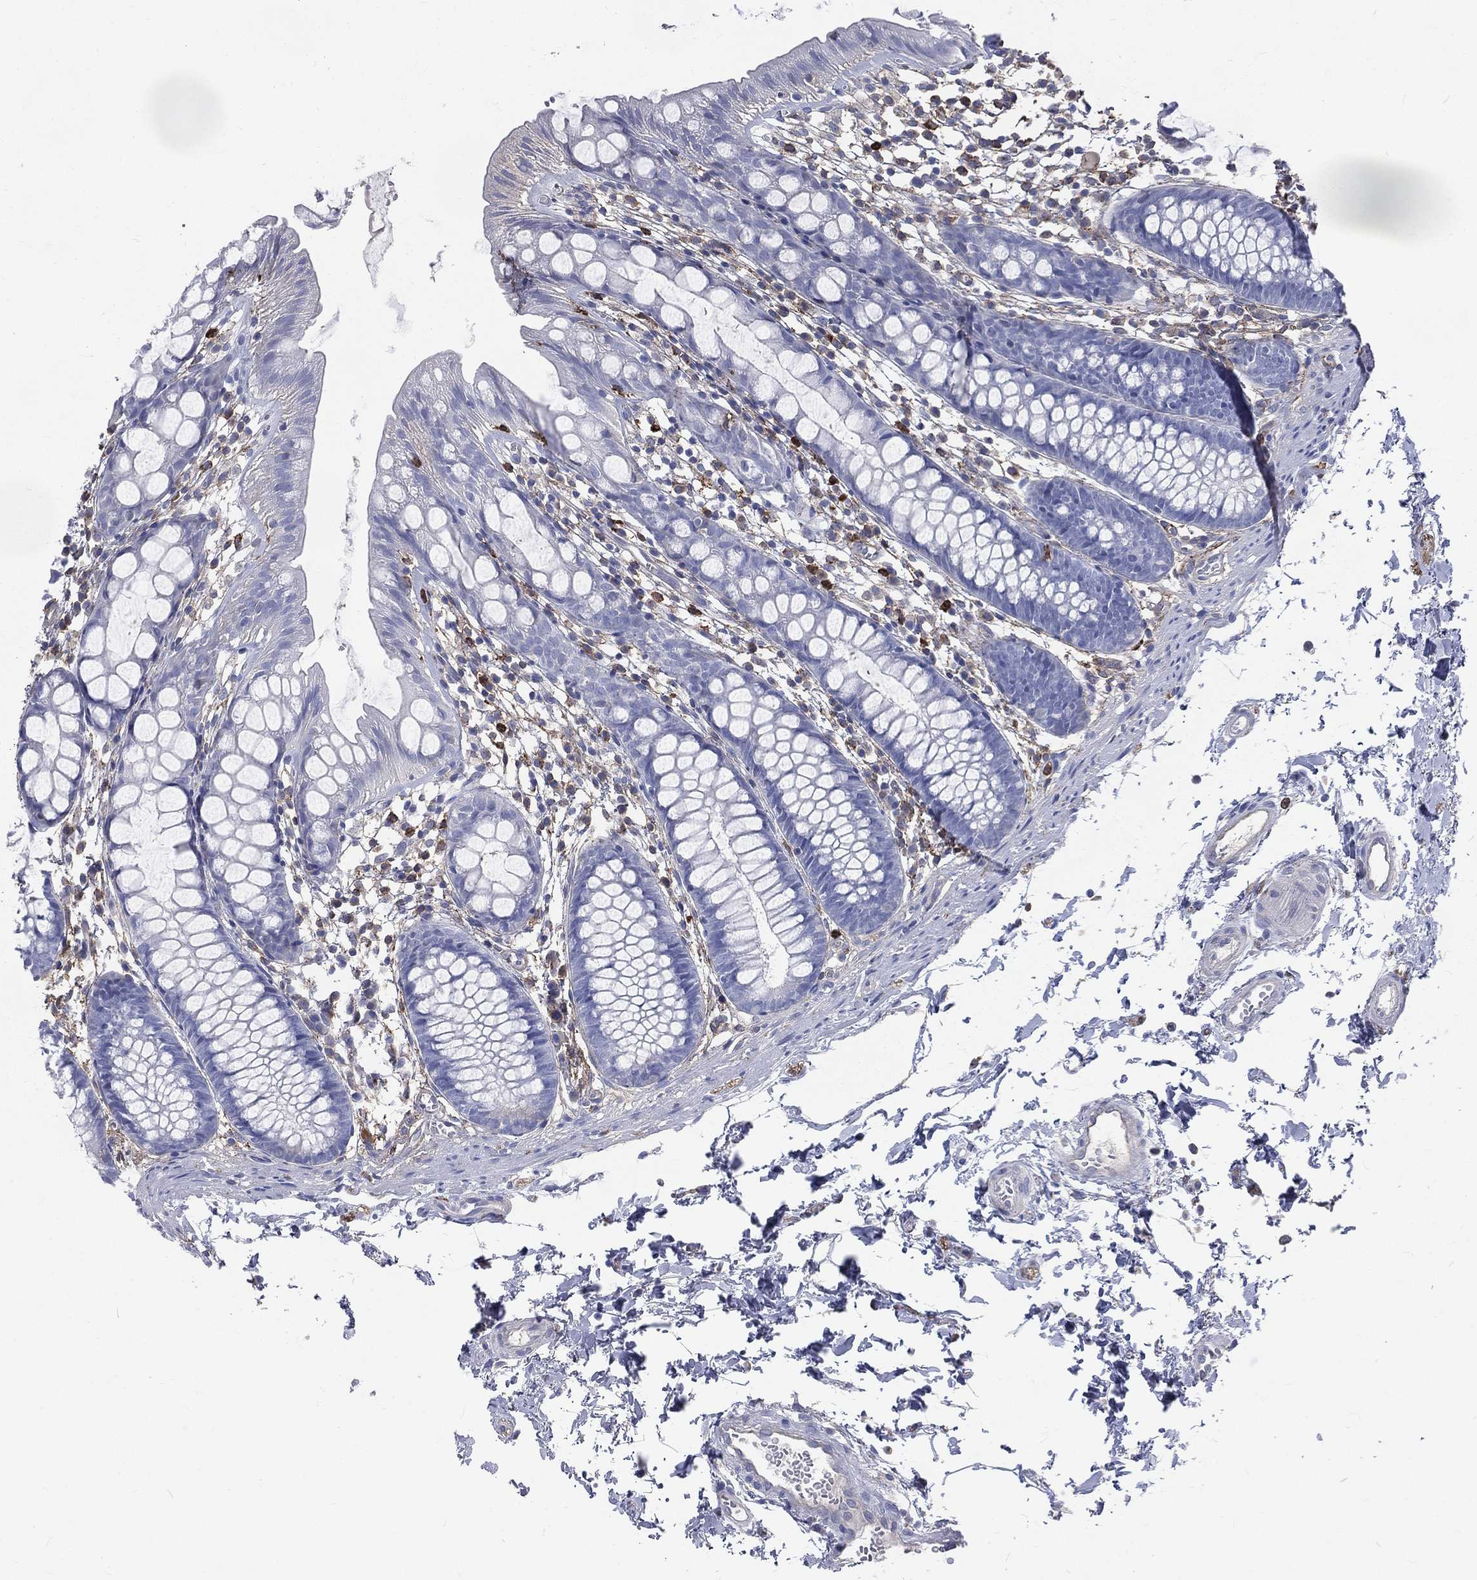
{"staining": {"intensity": "negative", "quantity": "none", "location": "none"}, "tissue": "rectum", "cell_type": "Glandular cells", "image_type": "normal", "snomed": [{"axis": "morphology", "description": "Normal tissue, NOS"}, {"axis": "topography", "description": "Rectum"}], "caption": "Rectum stained for a protein using IHC shows no positivity glandular cells.", "gene": "BASP1", "patient": {"sex": "male", "age": 57}}